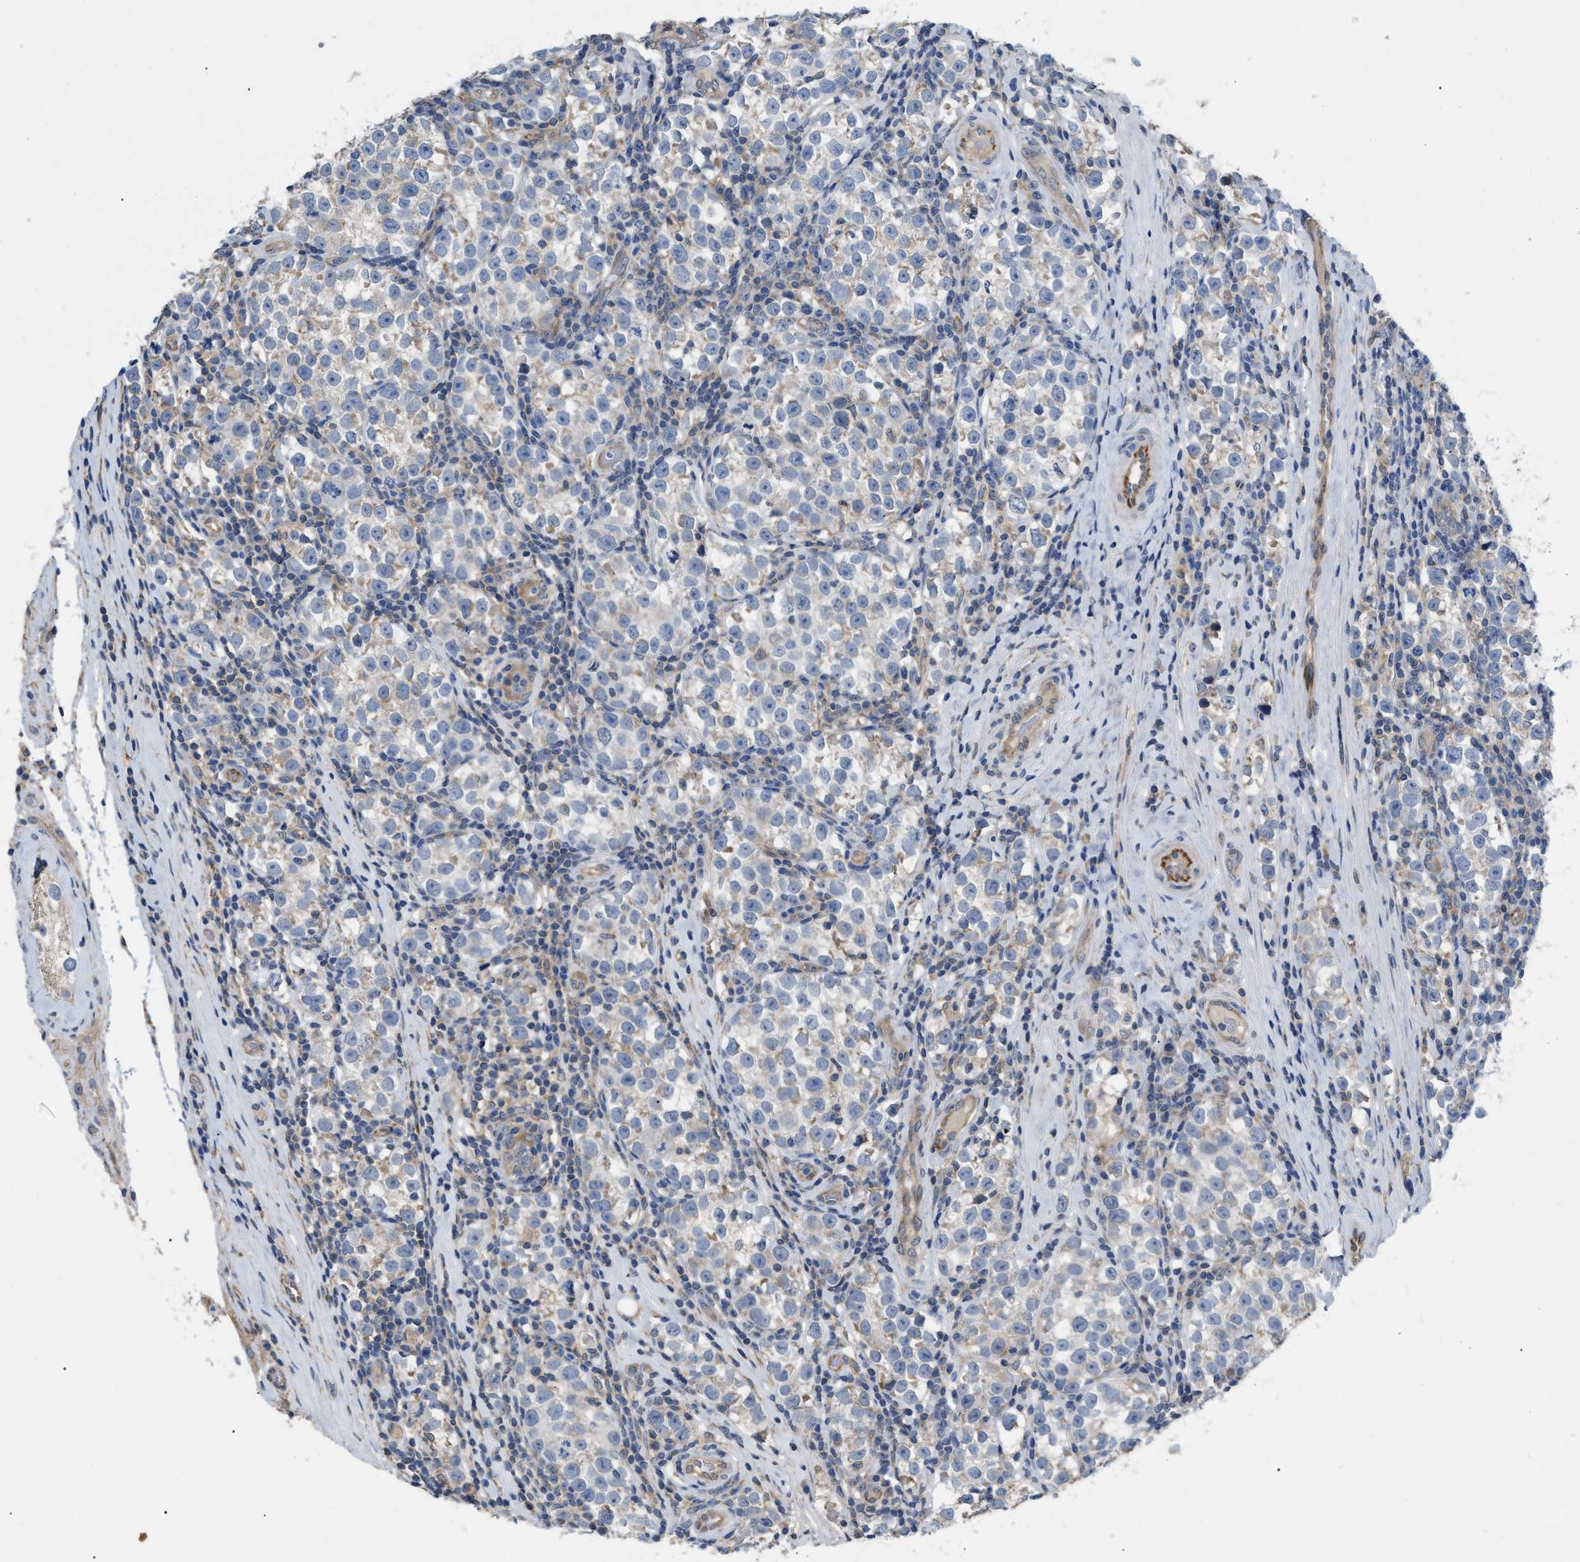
{"staining": {"intensity": "weak", "quantity": "<25%", "location": "cytoplasmic/membranous"}, "tissue": "testis cancer", "cell_type": "Tumor cells", "image_type": "cancer", "snomed": [{"axis": "morphology", "description": "Normal tissue, NOS"}, {"axis": "morphology", "description": "Seminoma, NOS"}, {"axis": "topography", "description": "Testis"}], "caption": "The histopathology image demonstrates no staining of tumor cells in testis seminoma.", "gene": "DHX58", "patient": {"sex": "male", "age": 43}}